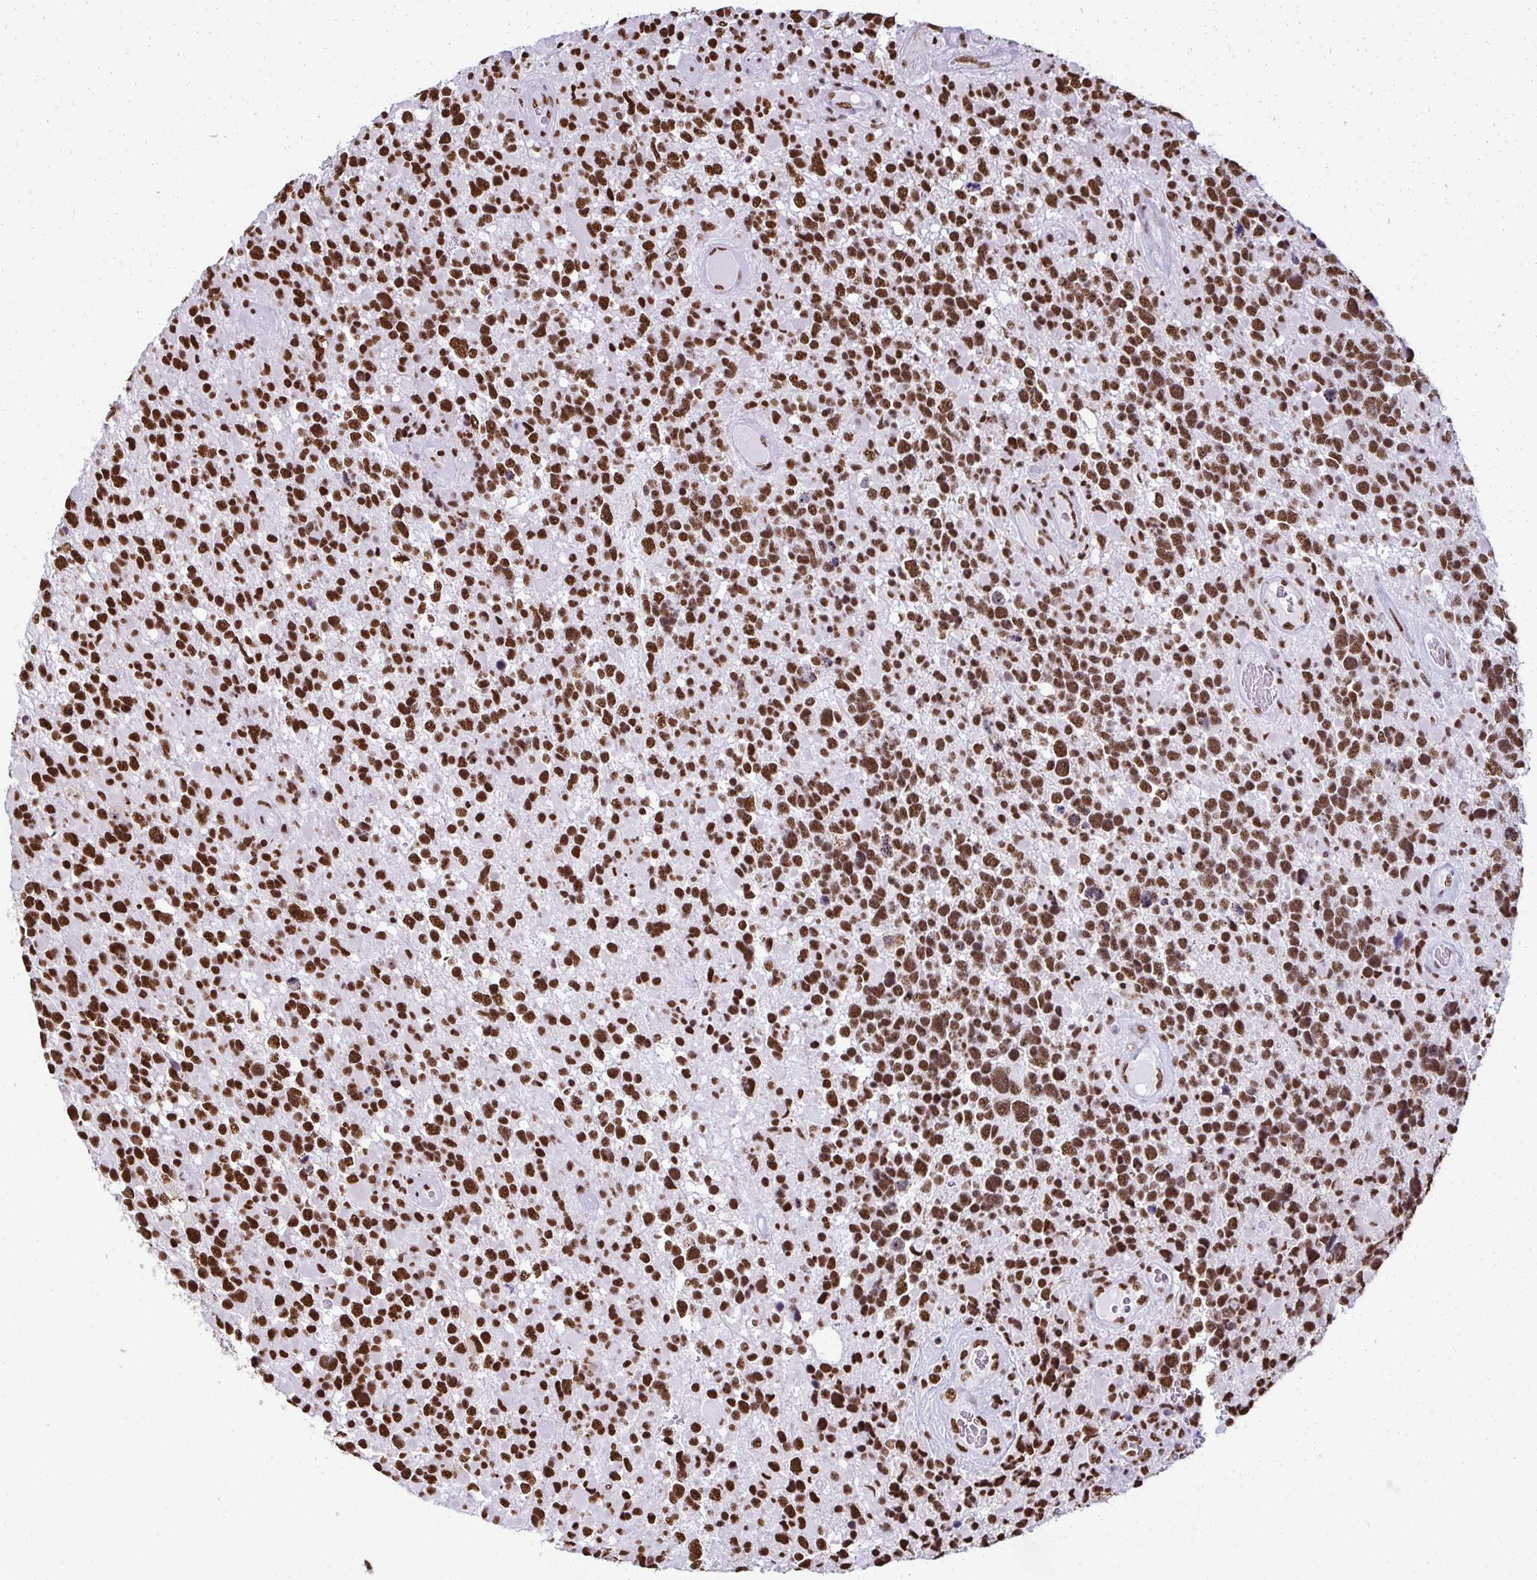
{"staining": {"intensity": "strong", "quantity": ">75%", "location": "nuclear"}, "tissue": "glioma", "cell_type": "Tumor cells", "image_type": "cancer", "snomed": [{"axis": "morphology", "description": "Glioma, malignant, High grade"}, {"axis": "topography", "description": "Brain"}], "caption": "Approximately >75% of tumor cells in human glioma reveal strong nuclear protein staining as visualized by brown immunohistochemical staining.", "gene": "NONO", "patient": {"sex": "female", "age": 40}}